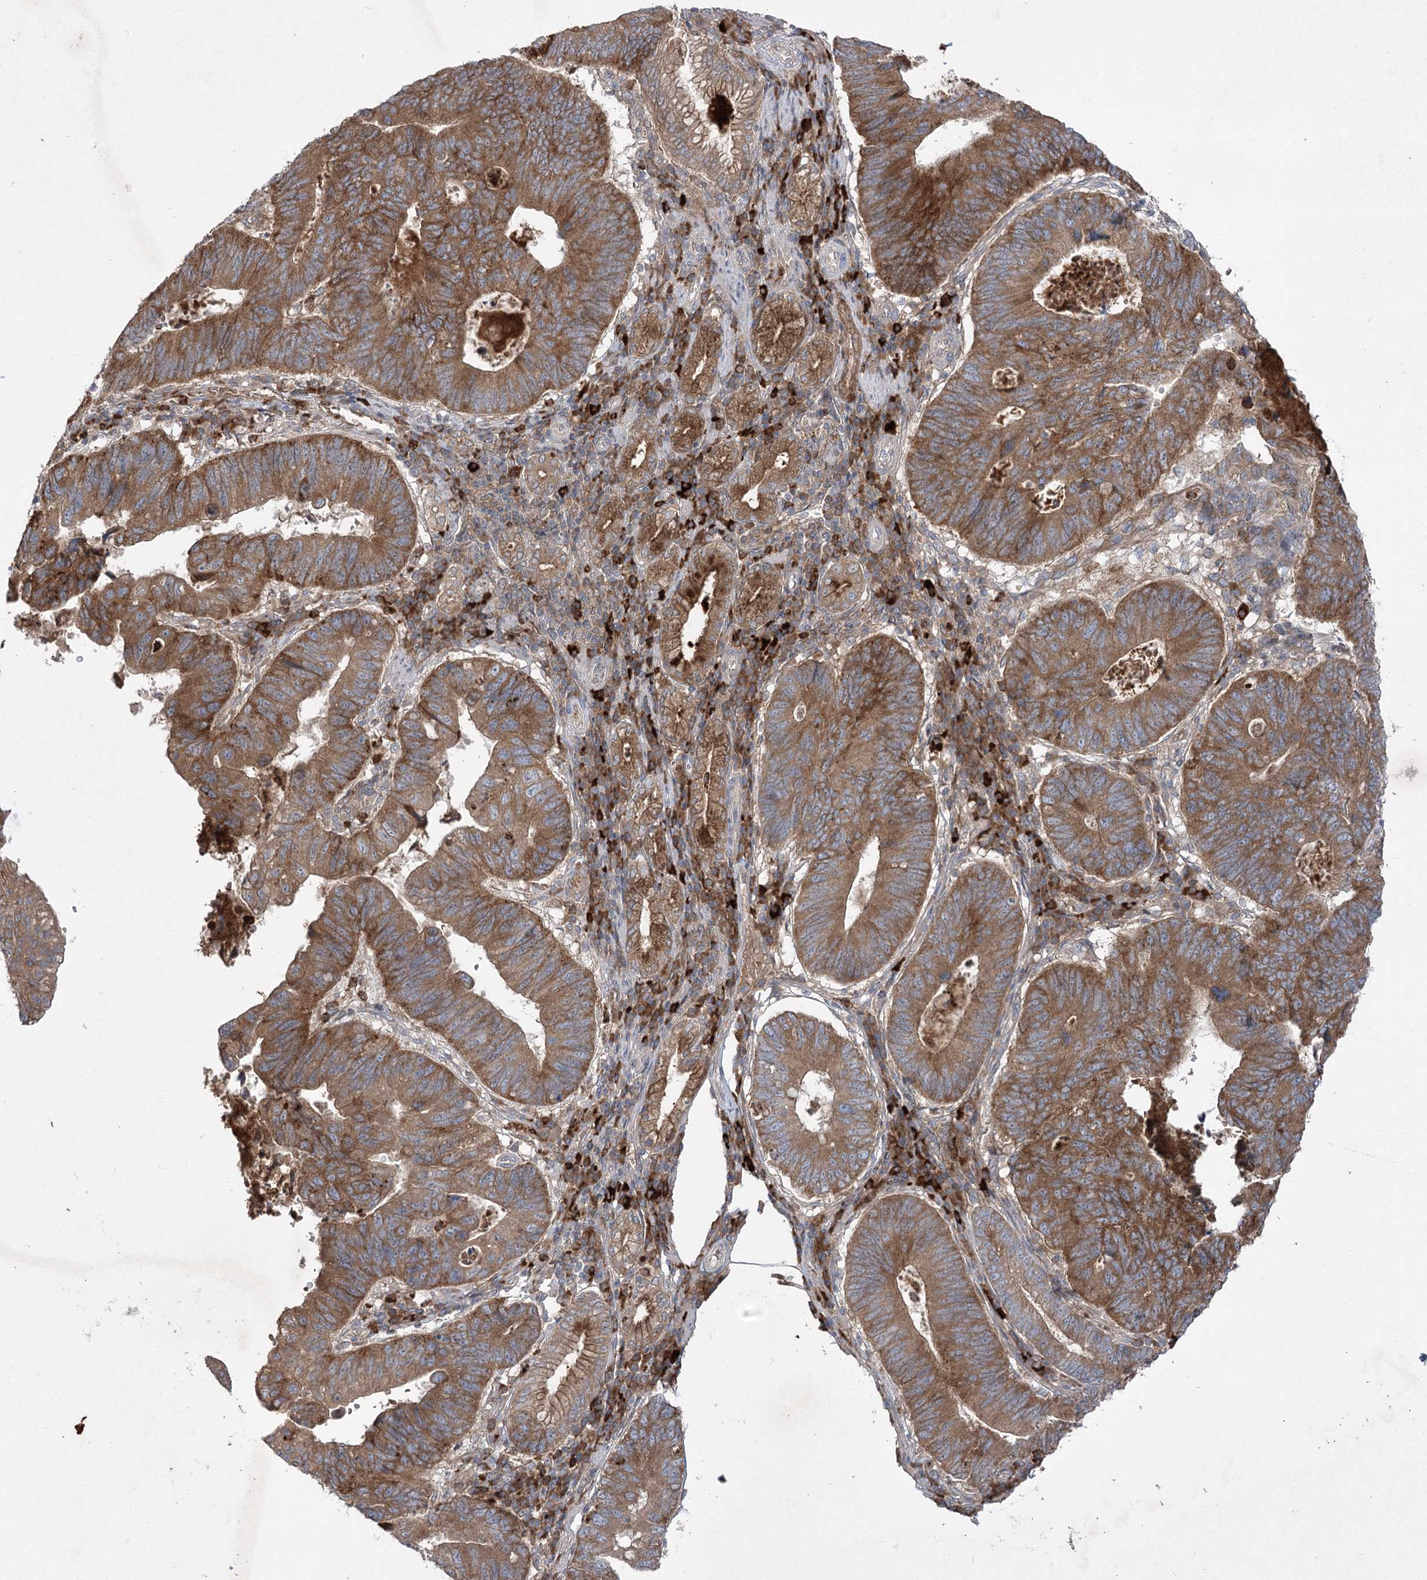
{"staining": {"intensity": "moderate", "quantity": ">75%", "location": "cytoplasmic/membranous"}, "tissue": "stomach cancer", "cell_type": "Tumor cells", "image_type": "cancer", "snomed": [{"axis": "morphology", "description": "Adenocarcinoma, NOS"}, {"axis": "topography", "description": "Stomach"}], "caption": "Stomach adenocarcinoma tissue exhibits moderate cytoplasmic/membranous positivity in about >75% of tumor cells, visualized by immunohistochemistry.", "gene": "PLEKHA5", "patient": {"sex": "male", "age": 59}}